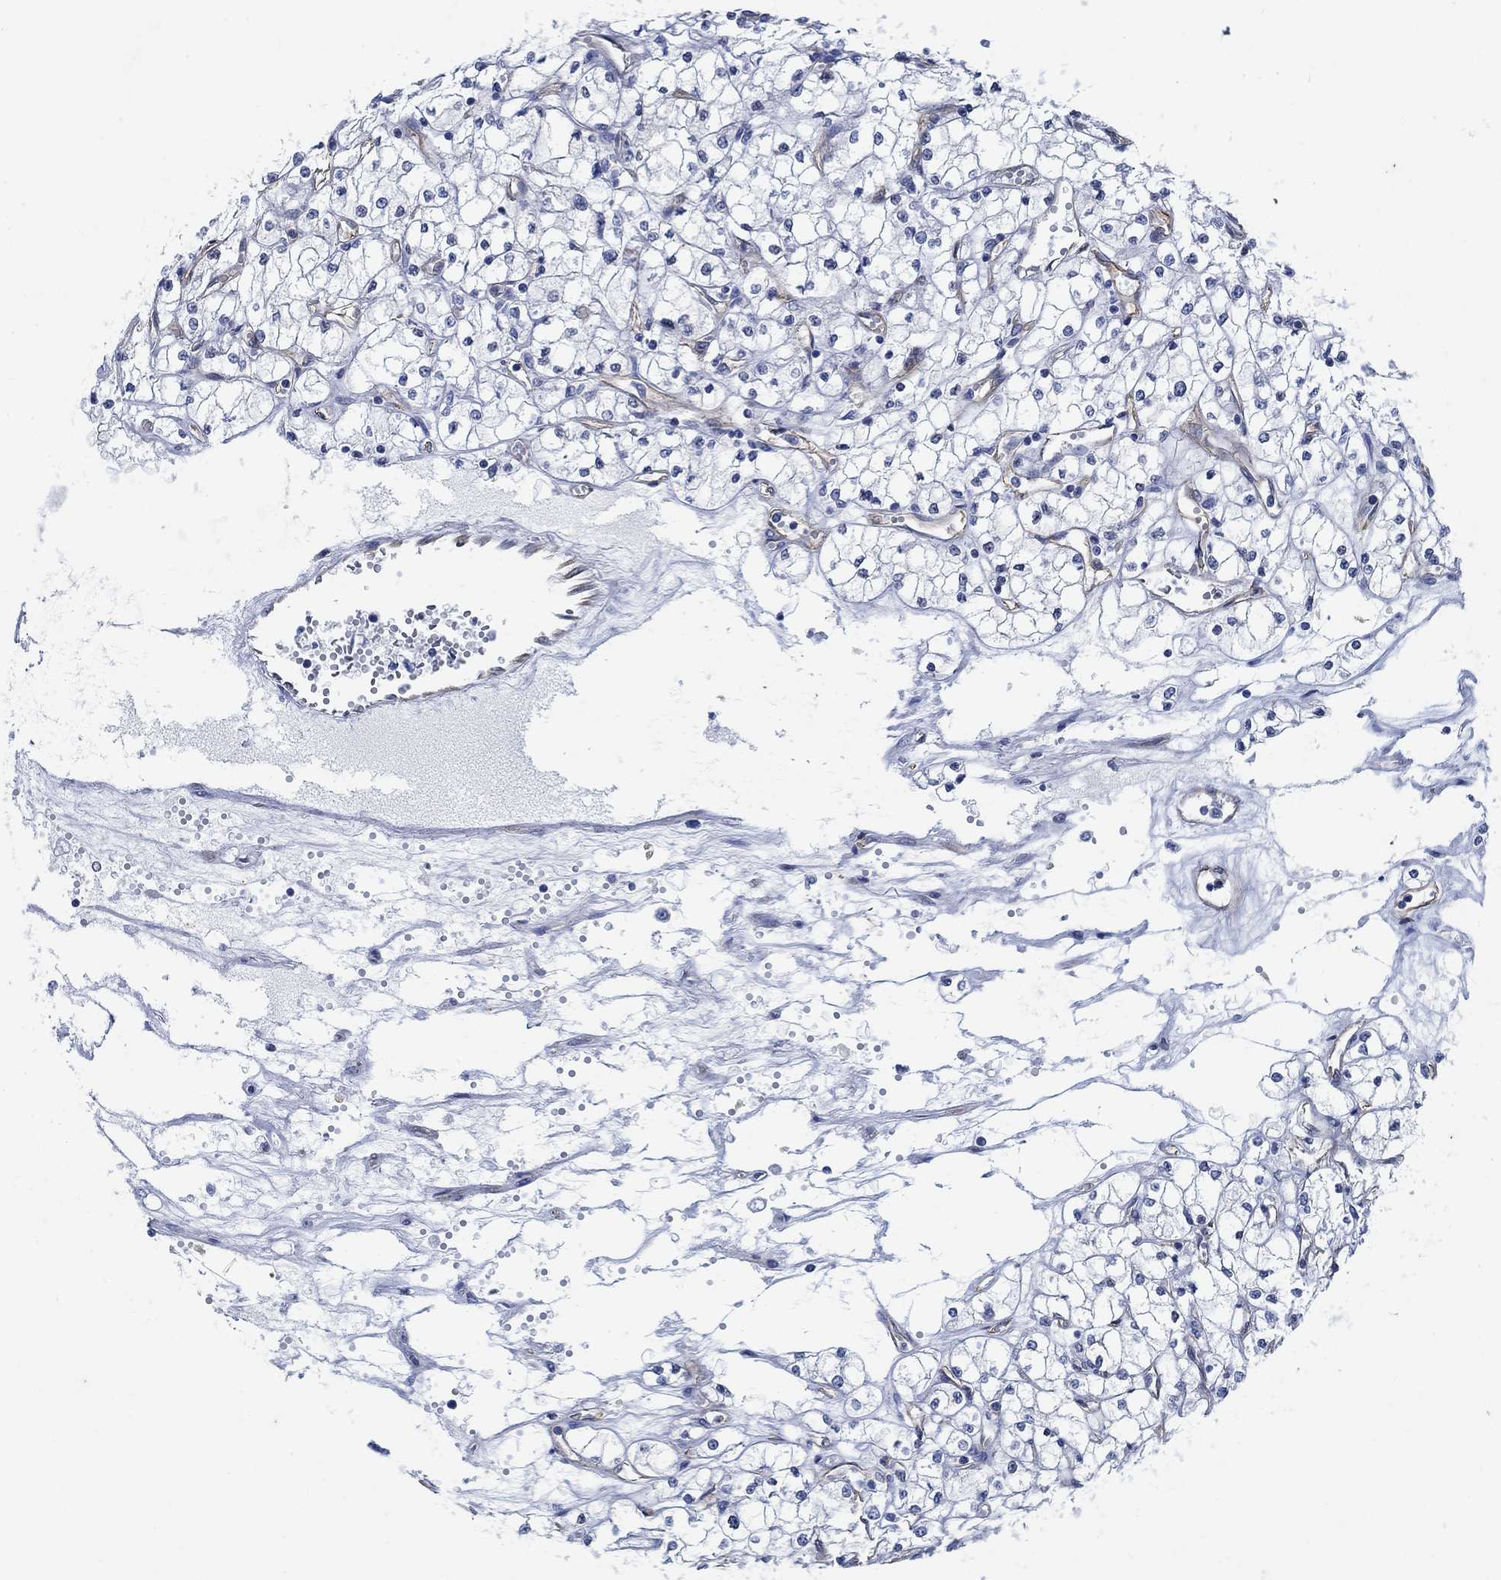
{"staining": {"intensity": "negative", "quantity": "none", "location": "none"}, "tissue": "renal cancer", "cell_type": "Tumor cells", "image_type": "cancer", "snomed": [{"axis": "morphology", "description": "Adenocarcinoma, NOS"}, {"axis": "topography", "description": "Kidney"}], "caption": "The micrograph shows no staining of tumor cells in renal adenocarcinoma.", "gene": "TMEM198", "patient": {"sex": "male", "age": 67}}